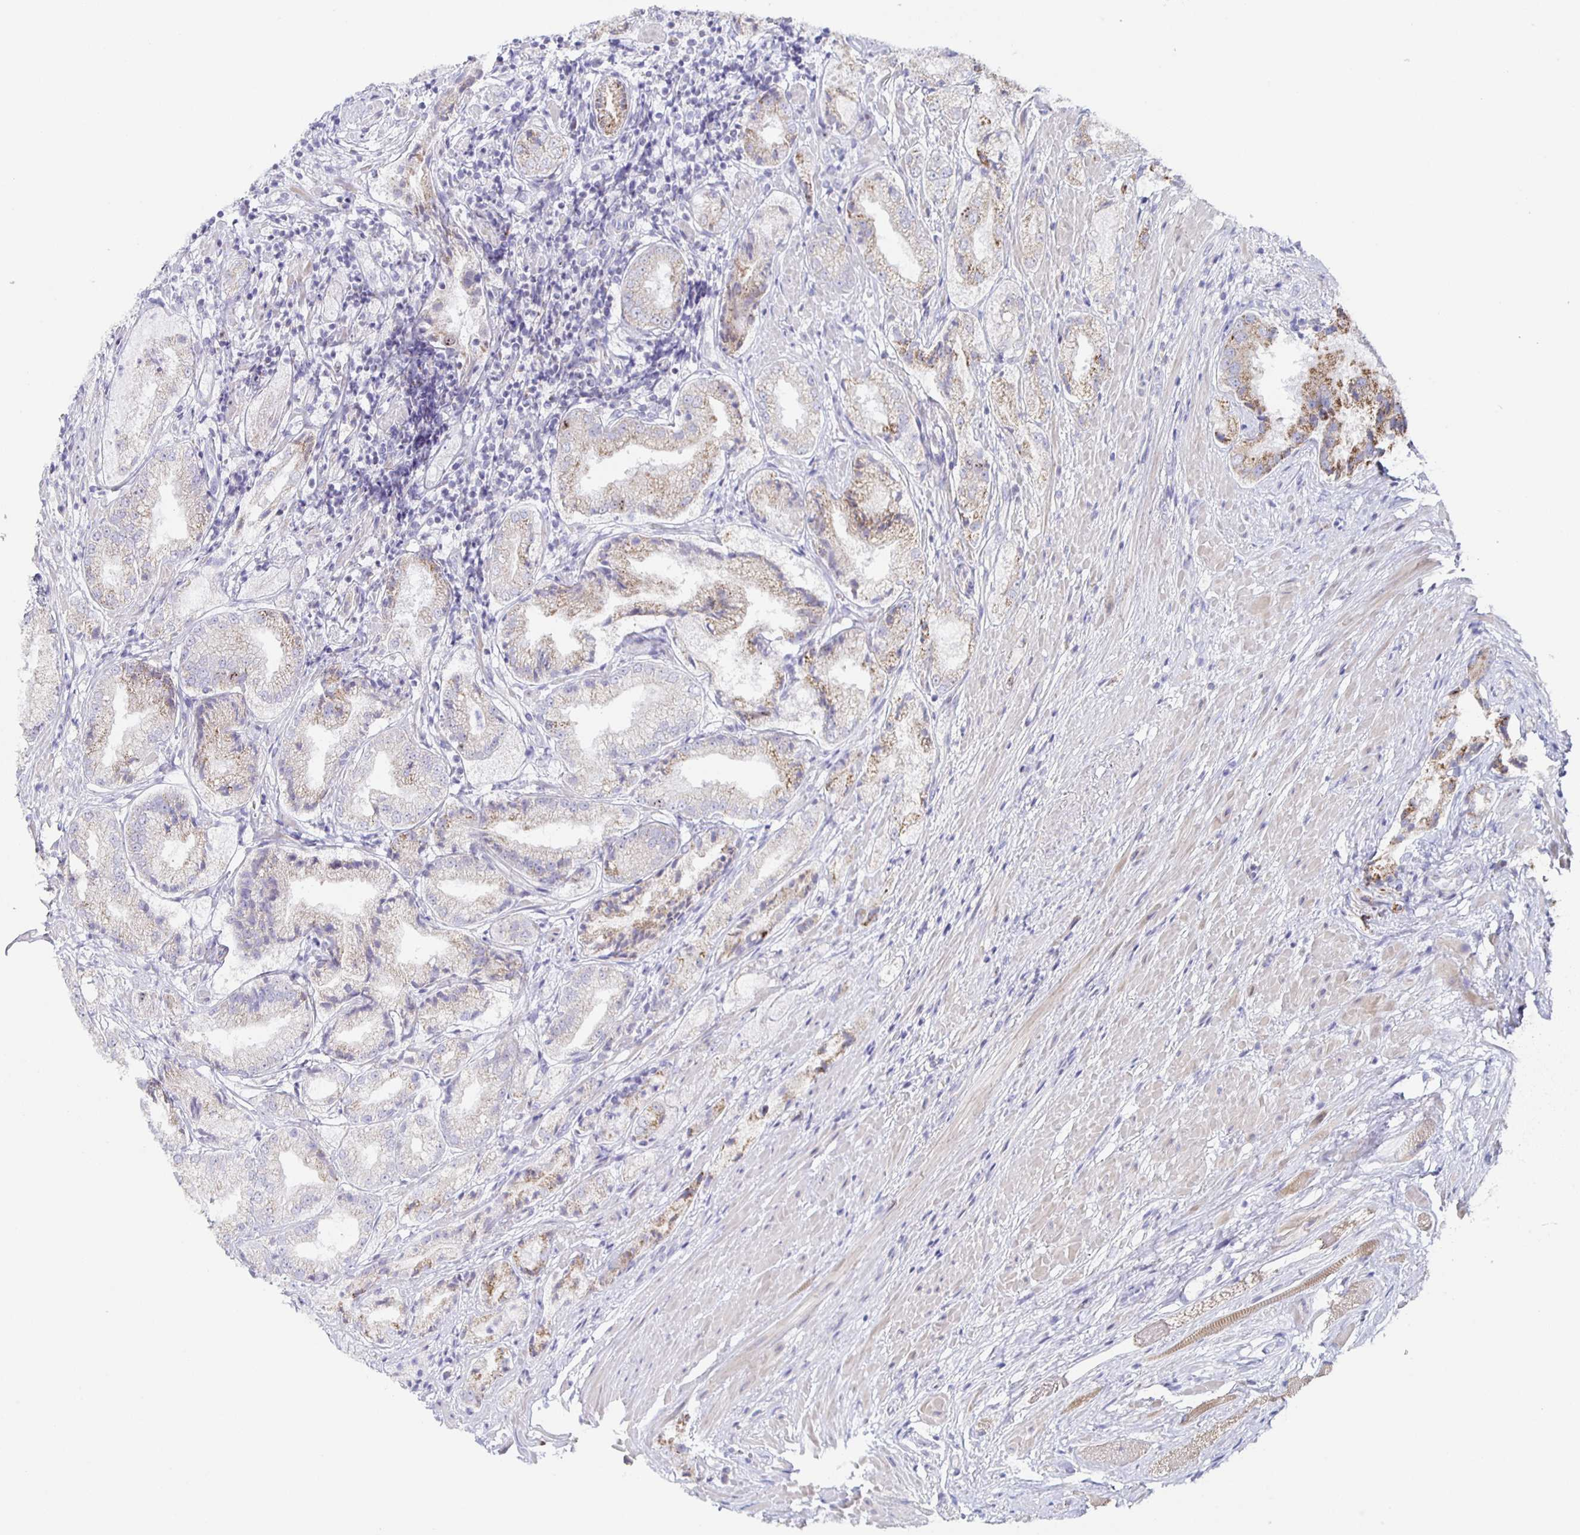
{"staining": {"intensity": "weak", "quantity": "25%-75%", "location": "cytoplasmic/membranous"}, "tissue": "prostate cancer", "cell_type": "Tumor cells", "image_type": "cancer", "snomed": [{"axis": "morphology", "description": "Adenocarcinoma, High grade"}, {"axis": "topography", "description": "Prostate"}], "caption": "Adenocarcinoma (high-grade) (prostate) stained for a protein exhibits weak cytoplasmic/membranous positivity in tumor cells.", "gene": "CENPH", "patient": {"sex": "male", "age": 61}}